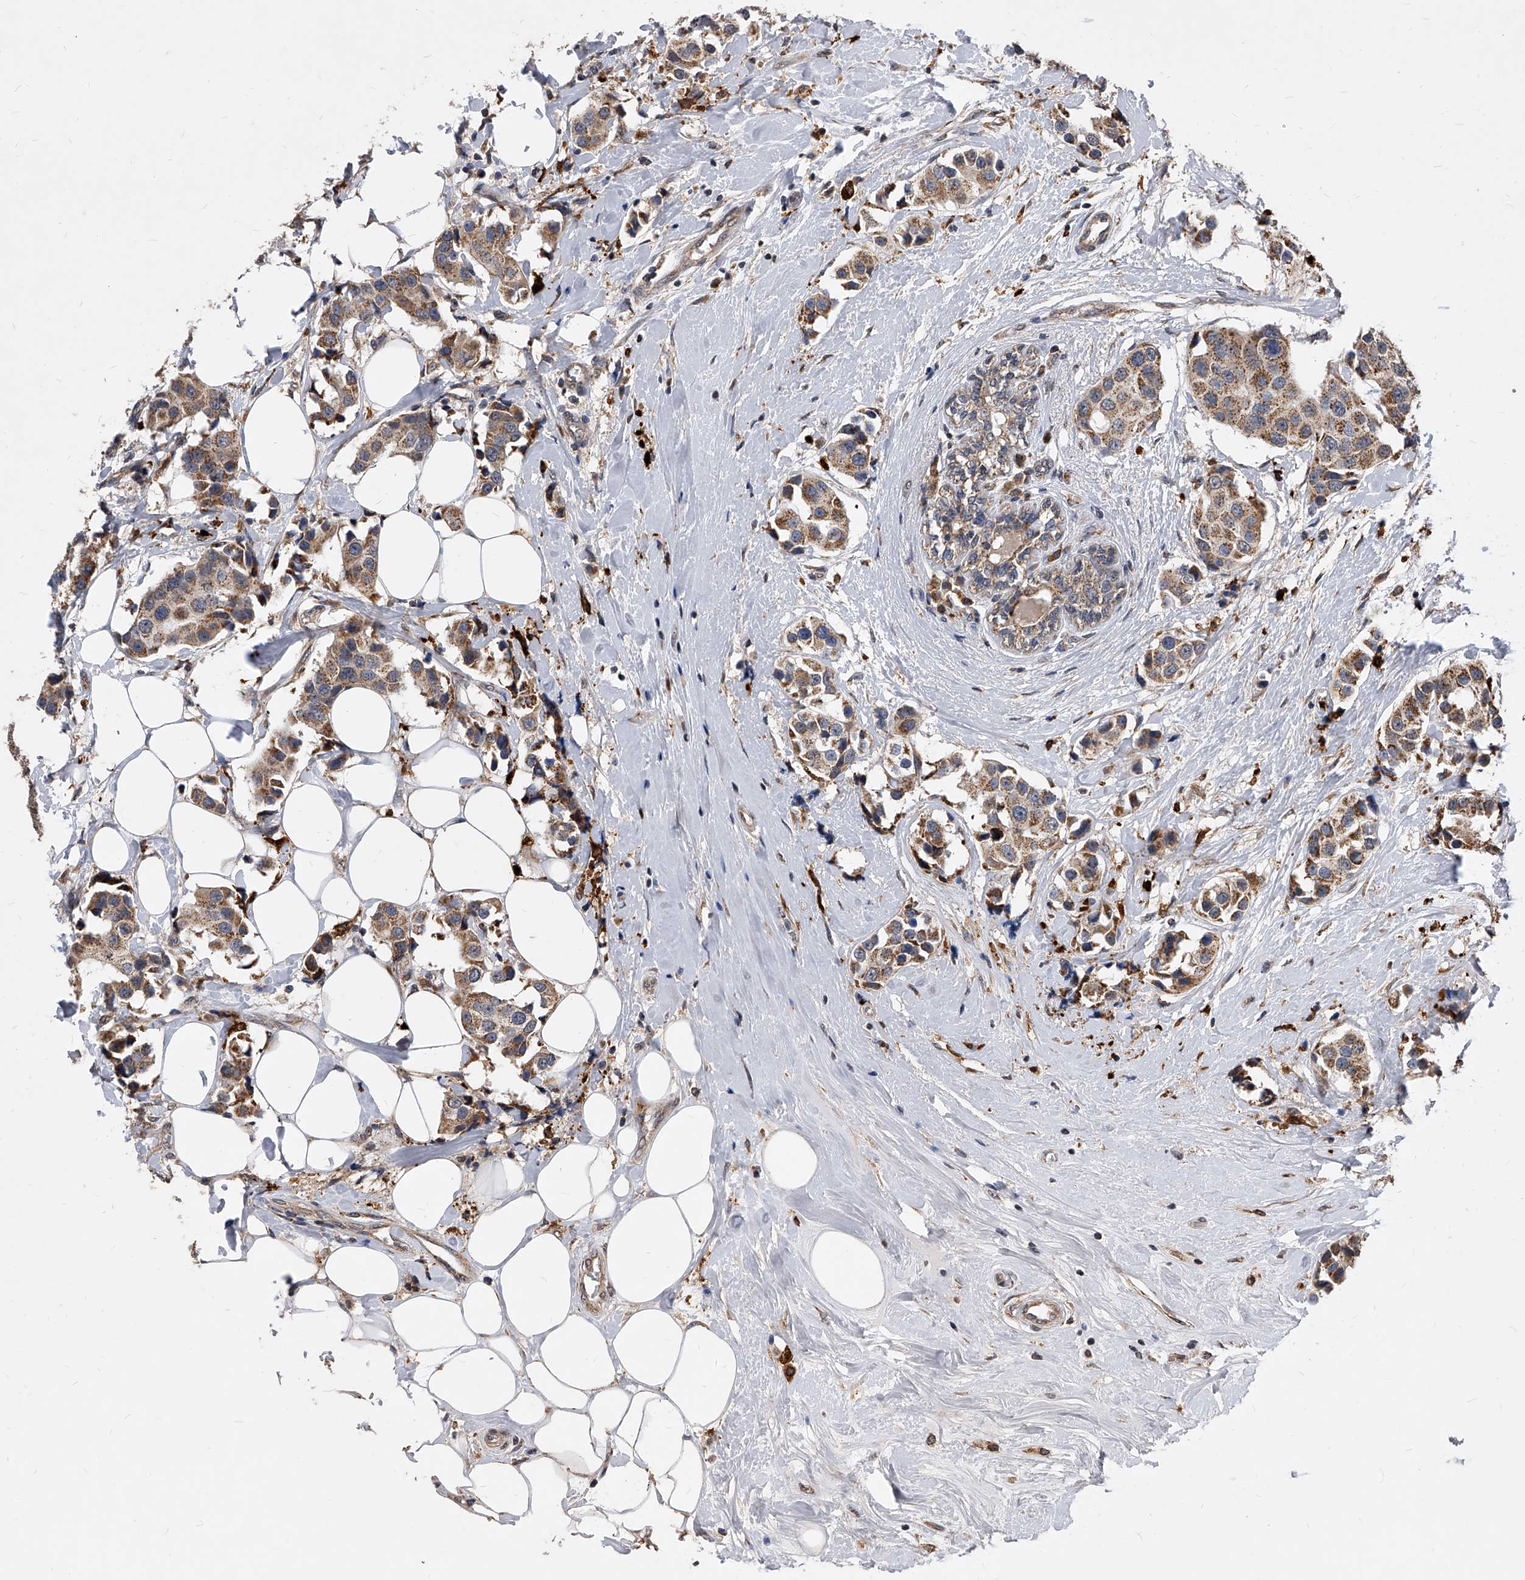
{"staining": {"intensity": "moderate", "quantity": ">75%", "location": "cytoplasmic/membranous"}, "tissue": "breast cancer", "cell_type": "Tumor cells", "image_type": "cancer", "snomed": [{"axis": "morphology", "description": "Normal tissue, NOS"}, {"axis": "morphology", "description": "Duct carcinoma"}, {"axis": "topography", "description": "Breast"}], "caption": "Moderate cytoplasmic/membranous protein staining is seen in approximately >75% of tumor cells in breast cancer.", "gene": "SOBP", "patient": {"sex": "female", "age": 39}}